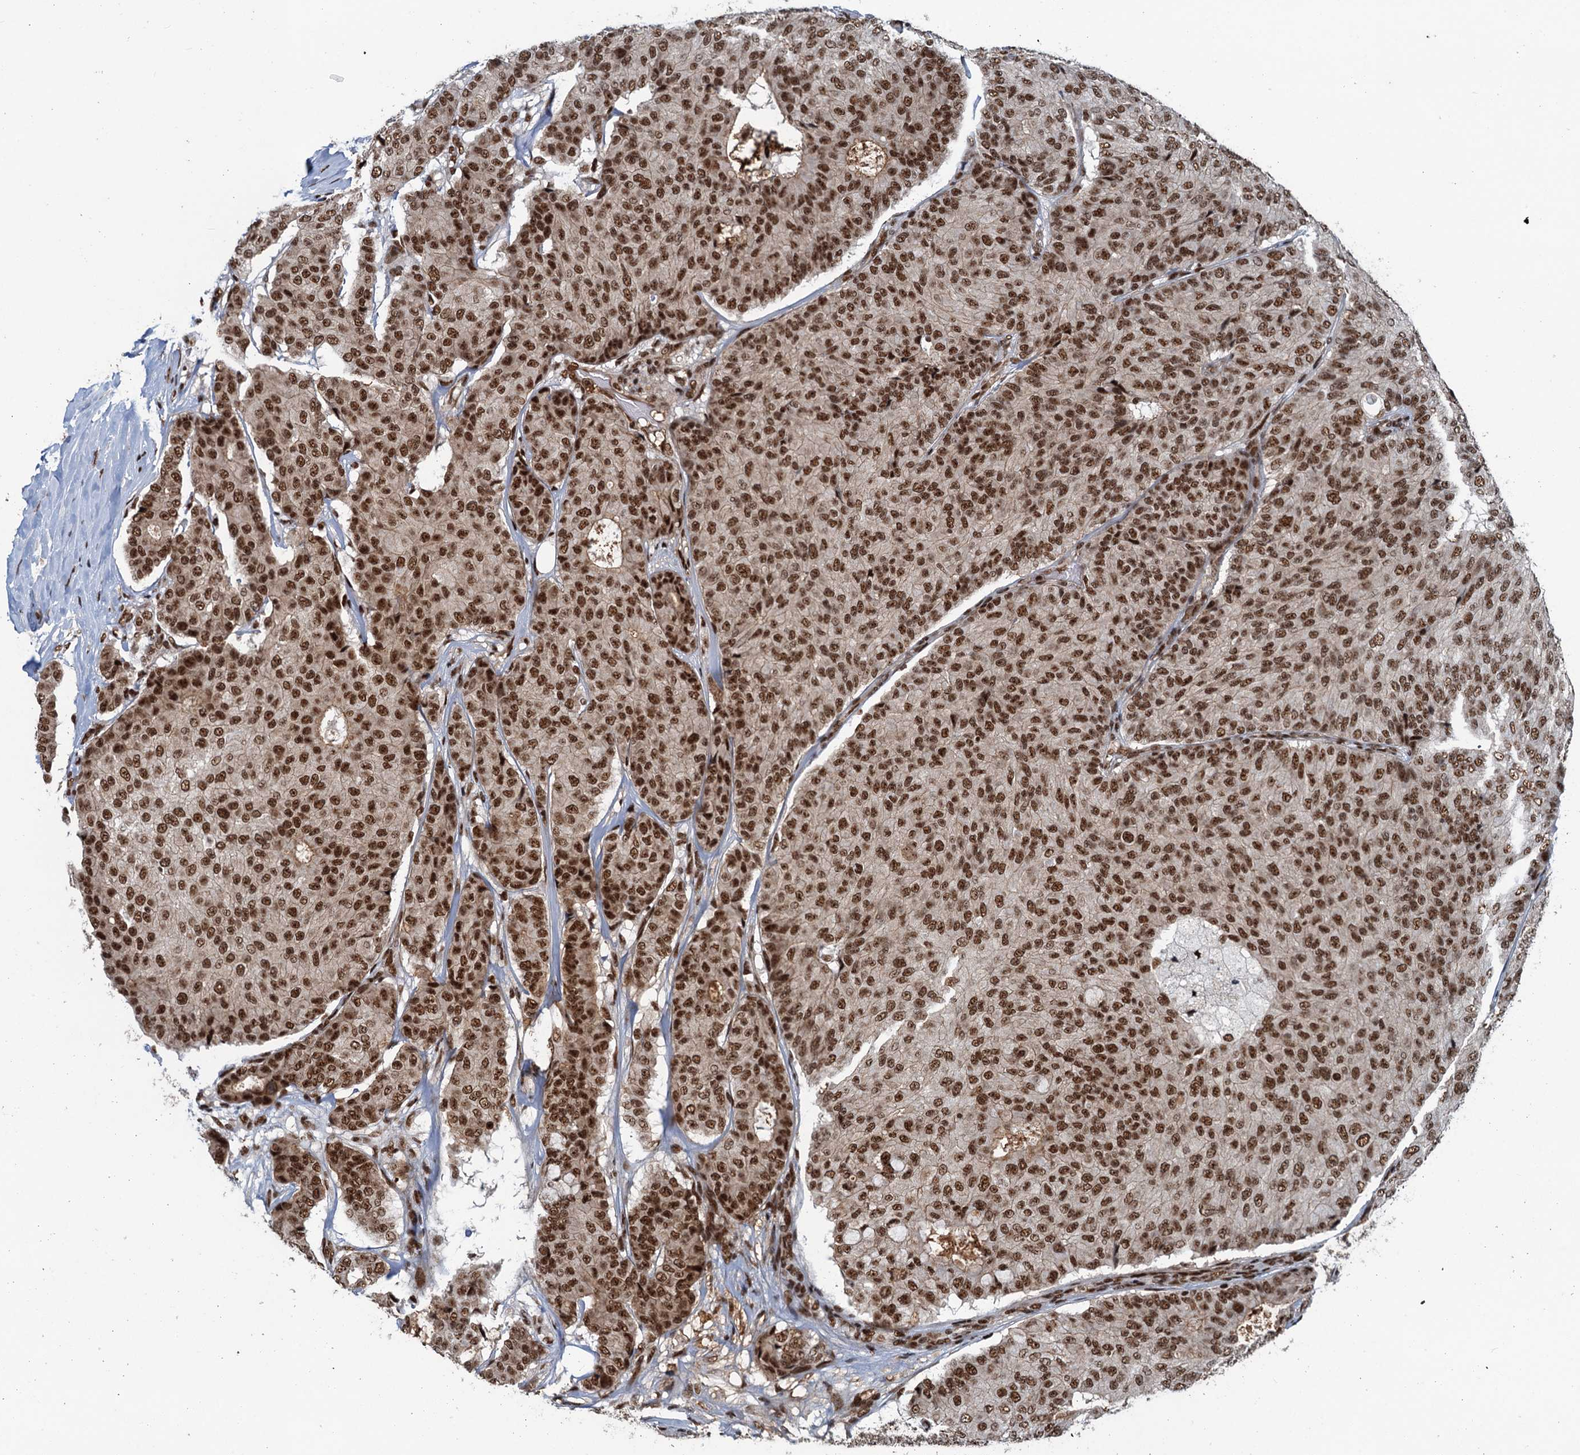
{"staining": {"intensity": "strong", "quantity": ">75%", "location": "nuclear"}, "tissue": "breast cancer", "cell_type": "Tumor cells", "image_type": "cancer", "snomed": [{"axis": "morphology", "description": "Duct carcinoma"}, {"axis": "topography", "description": "Breast"}], "caption": "The photomicrograph shows staining of breast cancer (infiltrating ductal carcinoma), revealing strong nuclear protein staining (brown color) within tumor cells.", "gene": "ZC3H18", "patient": {"sex": "female", "age": 75}}